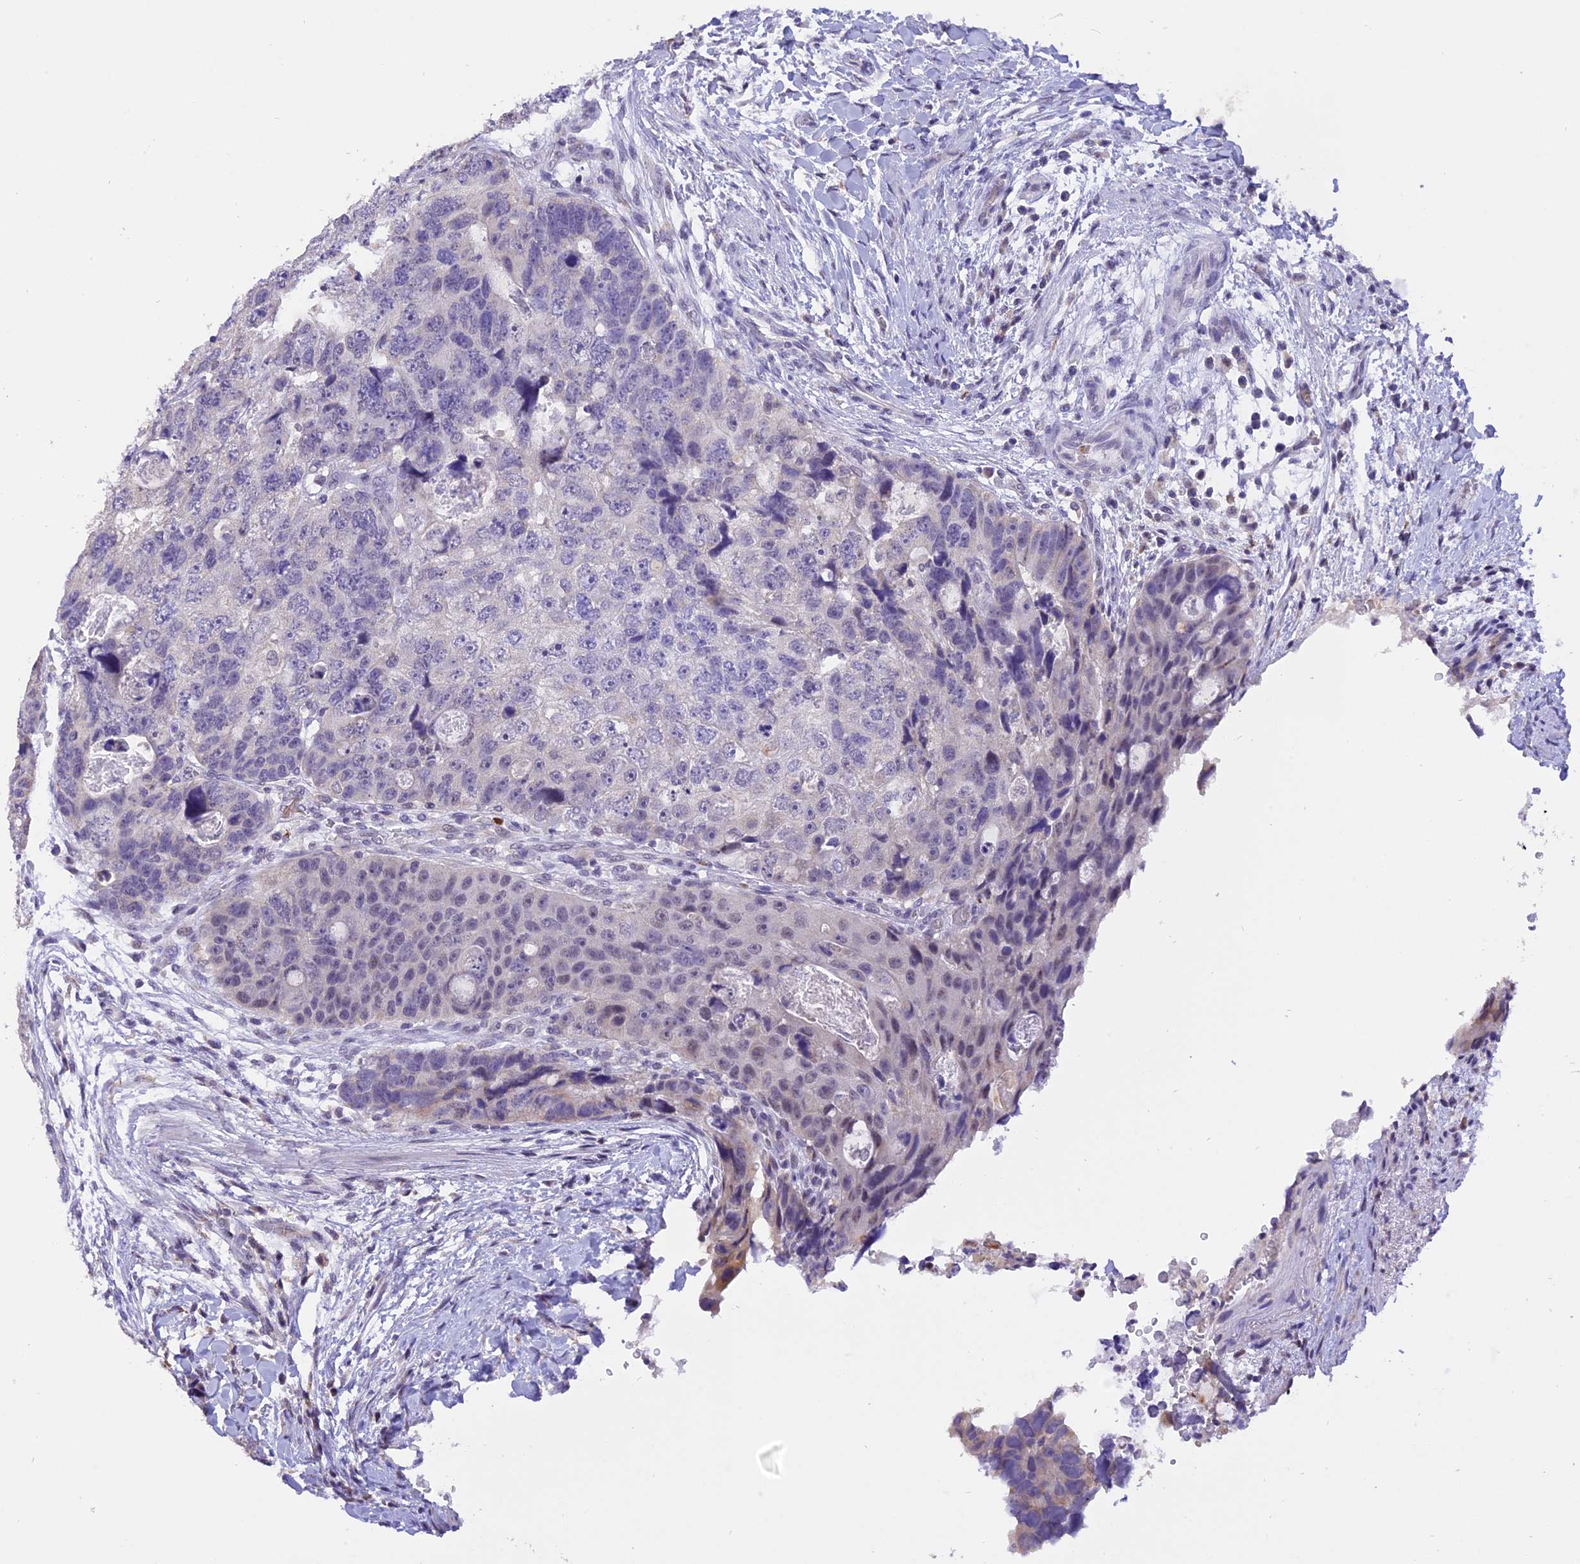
{"staining": {"intensity": "negative", "quantity": "none", "location": "none"}, "tissue": "colorectal cancer", "cell_type": "Tumor cells", "image_type": "cancer", "snomed": [{"axis": "morphology", "description": "Adenocarcinoma, NOS"}, {"axis": "topography", "description": "Rectum"}], "caption": "The image exhibits no significant expression in tumor cells of colorectal cancer.", "gene": "AHSP", "patient": {"sex": "male", "age": 59}}